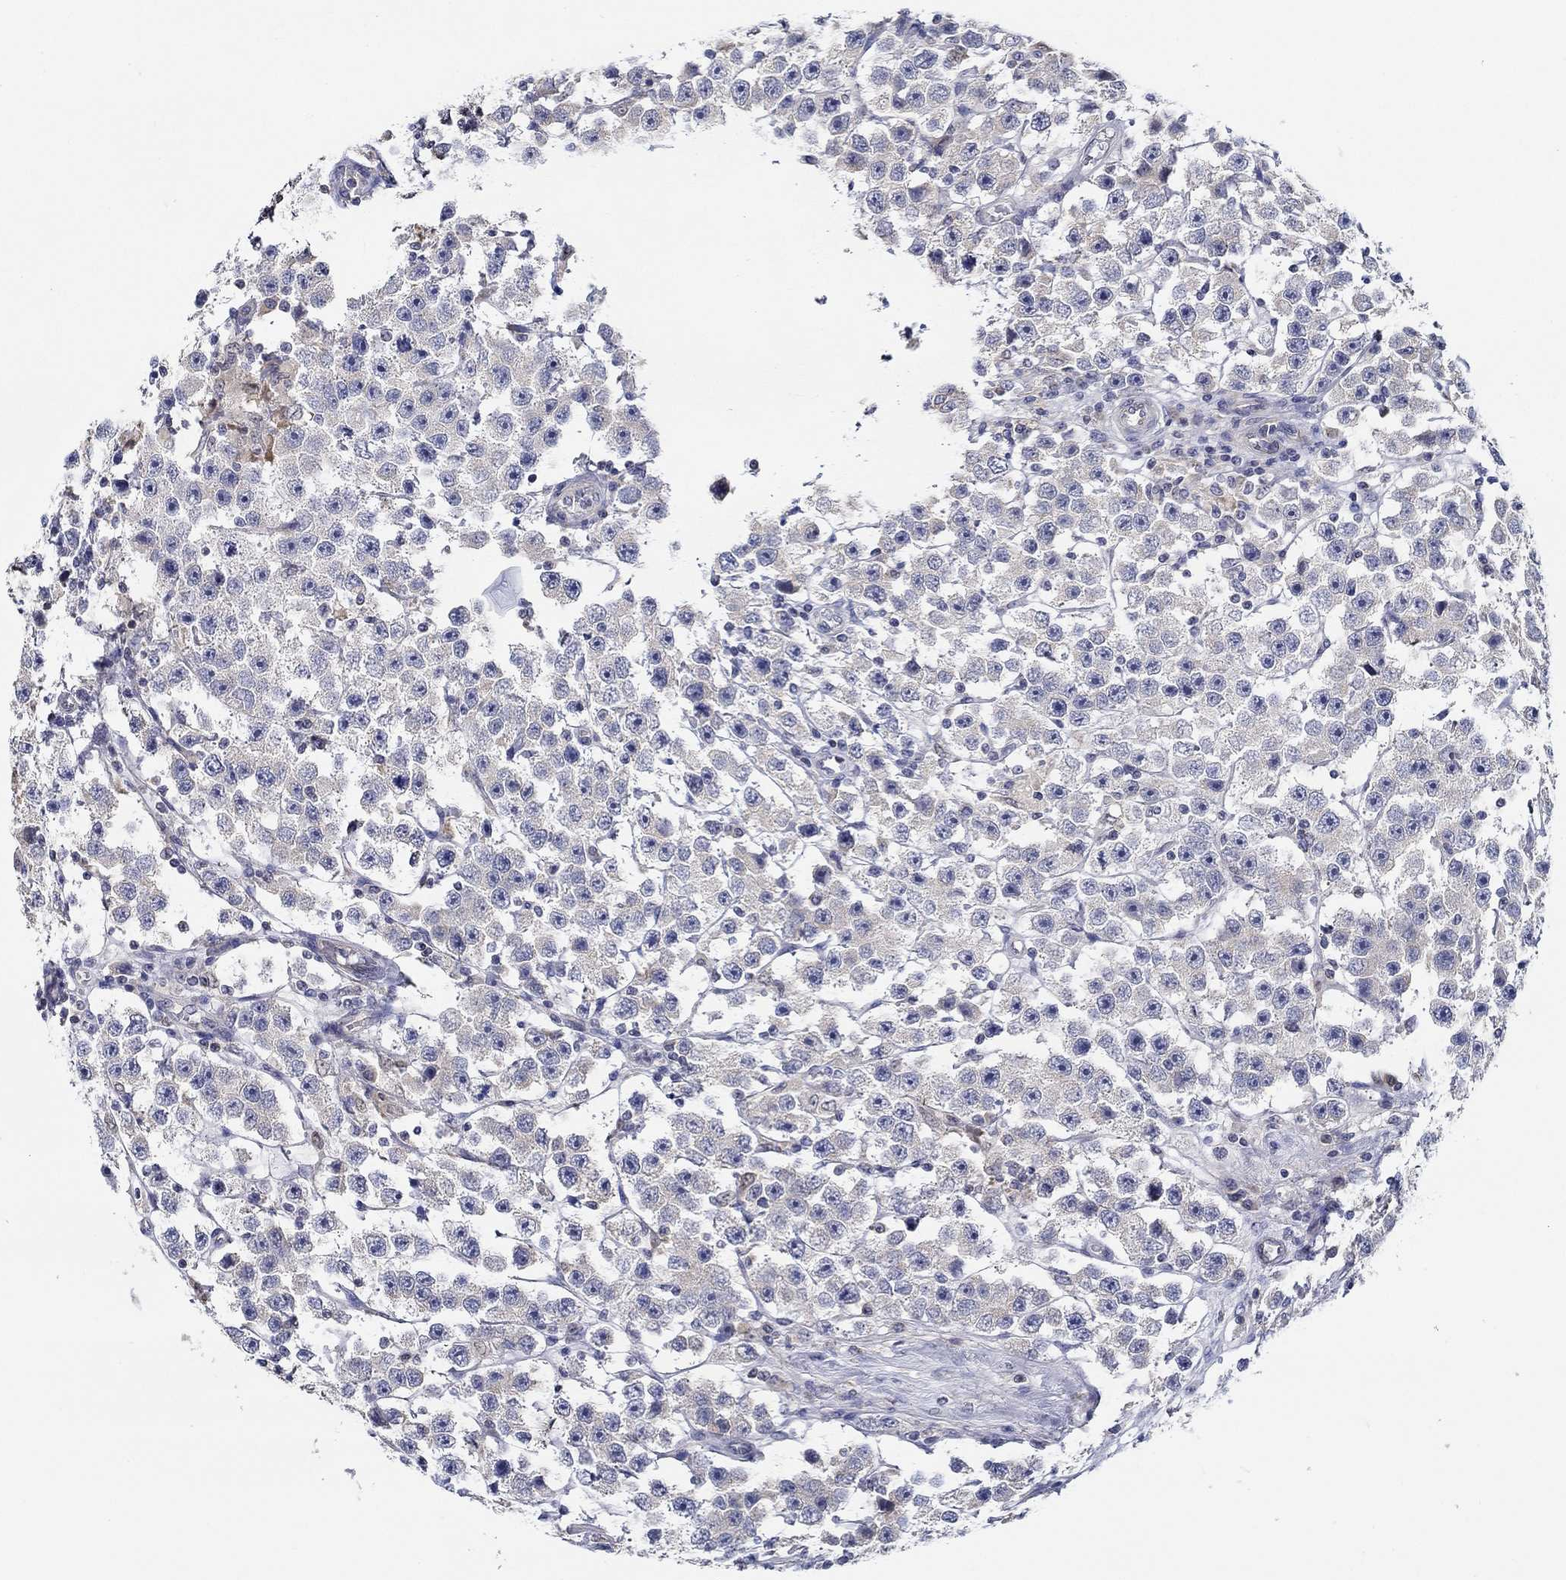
{"staining": {"intensity": "negative", "quantity": "none", "location": "none"}, "tissue": "testis cancer", "cell_type": "Tumor cells", "image_type": "cancer", "snomed": [{"axis": "morphology", "description": "Seminoma, NOS"}, {"axis": "topography", "description": "Testis"}], "caption": "The micrograph reveals no staining of tumor cells in testis cancer.", "gene": "CFAP61", "patient": {"sex": "male", "age": 45}}